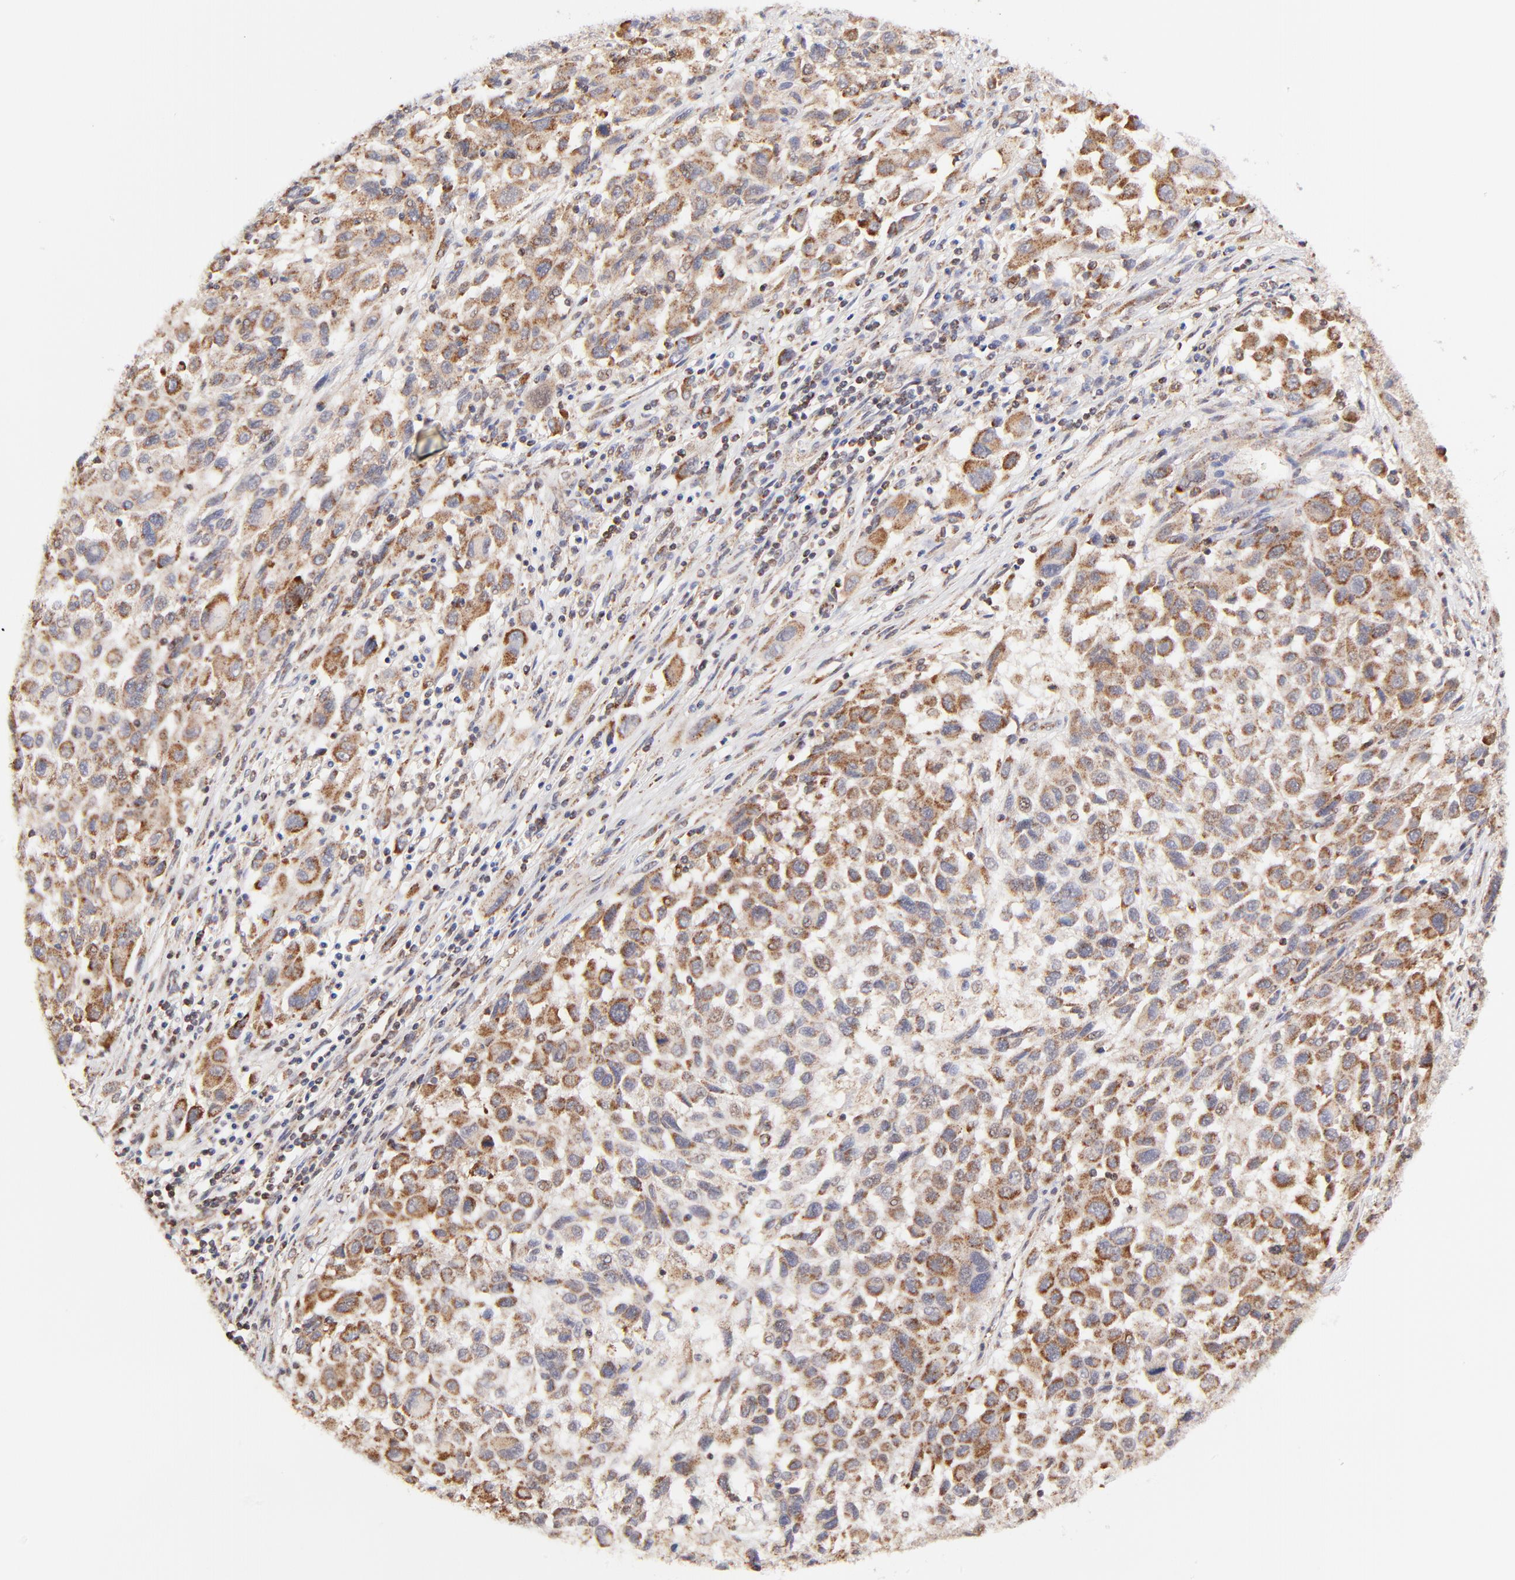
{"staining": {"intensity": "moderate", "quantity": "25%-75%", "location": "cytoplasmic/membranous"}, "tissue": "melanoma", "cell_type": "Tumor cells", "image_type": "cancer", "snomed": [{"axis": "morphology", "description": "Malignant melanoma, Metastatic site"}, {"axis": "topography", "description": "Lymph node"}], "caption": "Malignant melanoma (metastatic site) tissue shows moderate cytoplasmic/membranous staining in approximately 25%-75% of tumor cells The protein of interest is stained brown, and the nuclei are stained in blue (DAB IHC with brightfield microscopy, high magnification).", "gene": "MAP2K7", "patient": {"sex": "male", "age": 61}}